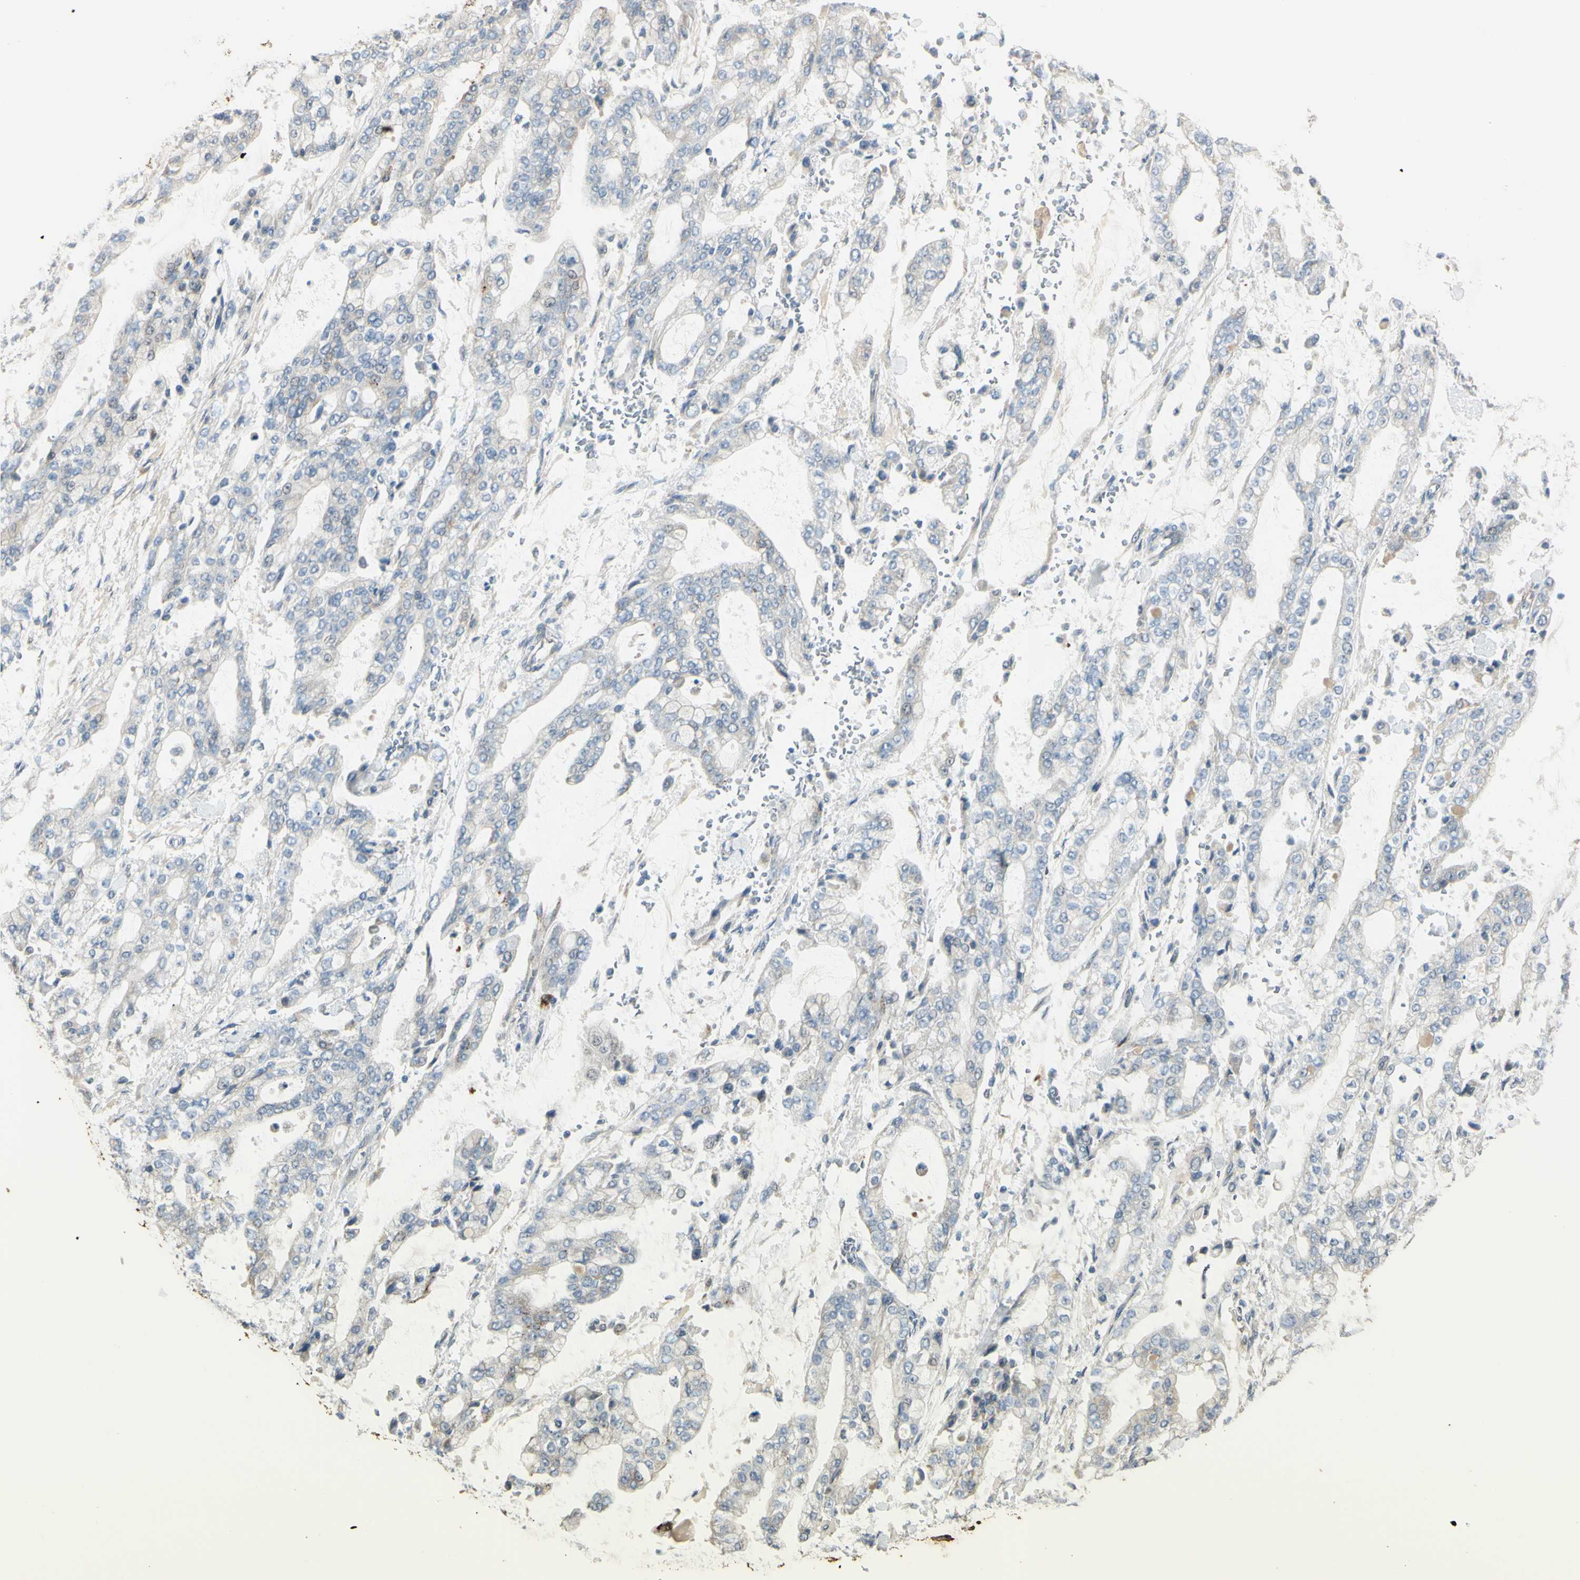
{"staining": {"intensity": "weak", "quantity": "25%-75%", "location": "cytoplasmic/membranous"}, "tissue": "stomach cancer", "cell_type": "Tumor cells", "image_type": "cancer", "snomed": [{"axis": "morphology", "description": "Normal tissue, NOS"}, {"axis": "morphology", "description": "Adenocarcinoma, NOS"}, {"axis": "topography", "description": "Stomach, upper"}, {"axis": "topography", "description": "Stomach"}], "caption": "Protein expression analysis of human stomach cancer (adenocarcinoma) reveals weak cytoplasmic/membranous expression in approximately 25%-75% of tumor cells.", "gene": "ANGPTL1", "patient": {"sex": "male", "age": 76}}